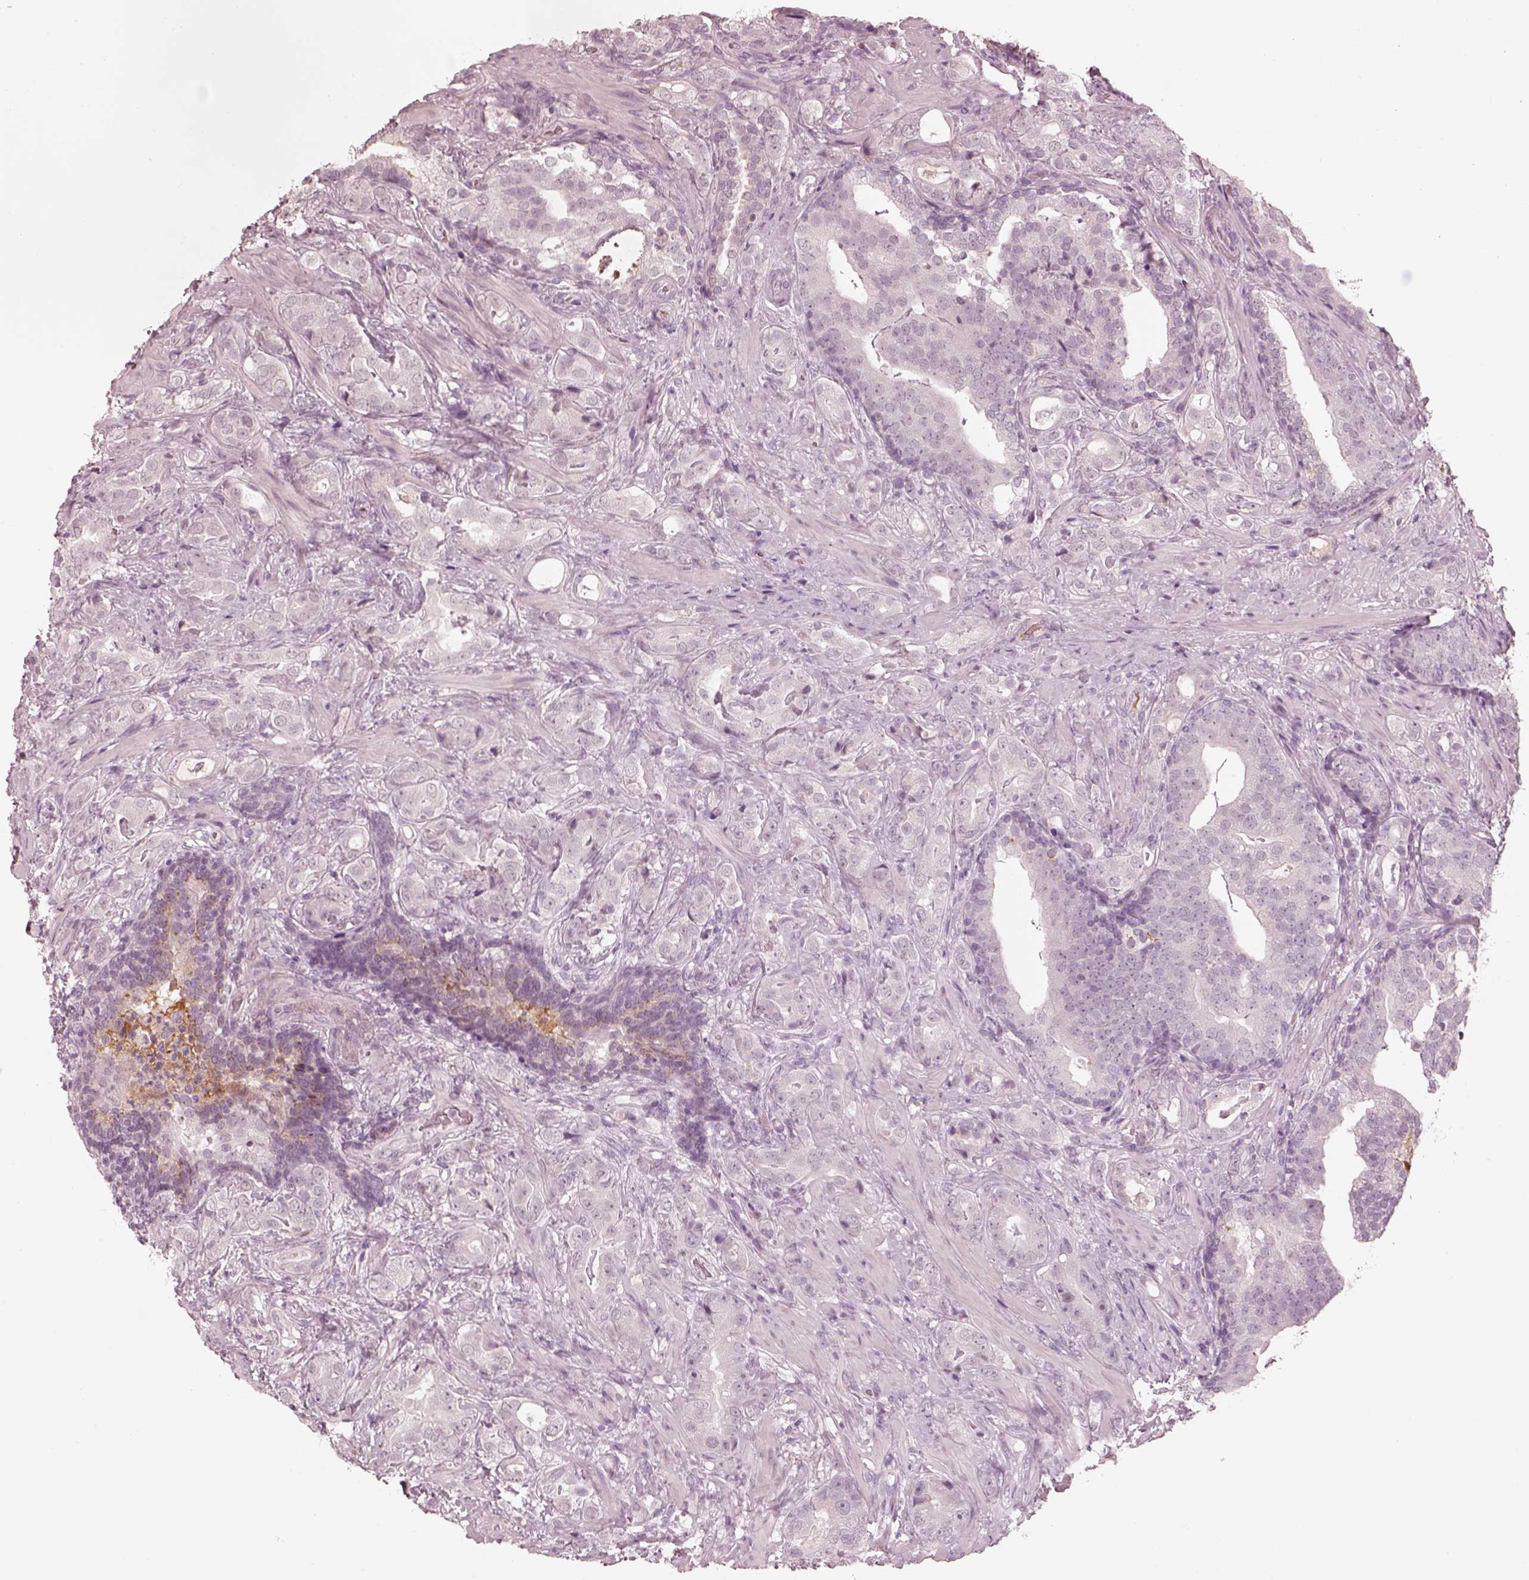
{"staining": {"intensity": "negative", "quantity": "none", "location": "none"}, "tissue": "prostate cancer", "cell_type": "Tumor cells", "image_type": "cancer", "snomed": [{"axis": "morphology", "description": "Adenocarcinoma, NOS"}, {"axis": "topography", "description": "Prostate"}], "caption": "Histopathology image shows no significant protein staining in tumor cells of adenocarcinoma (prostate). The staining is performed using DAB (3,3'-diaminobenzidine) brown chromogen with nuclei counter-stained in using hematoxylin.", "gene": "KCNA2", "patient": {"sex": "male", "age": 57}}